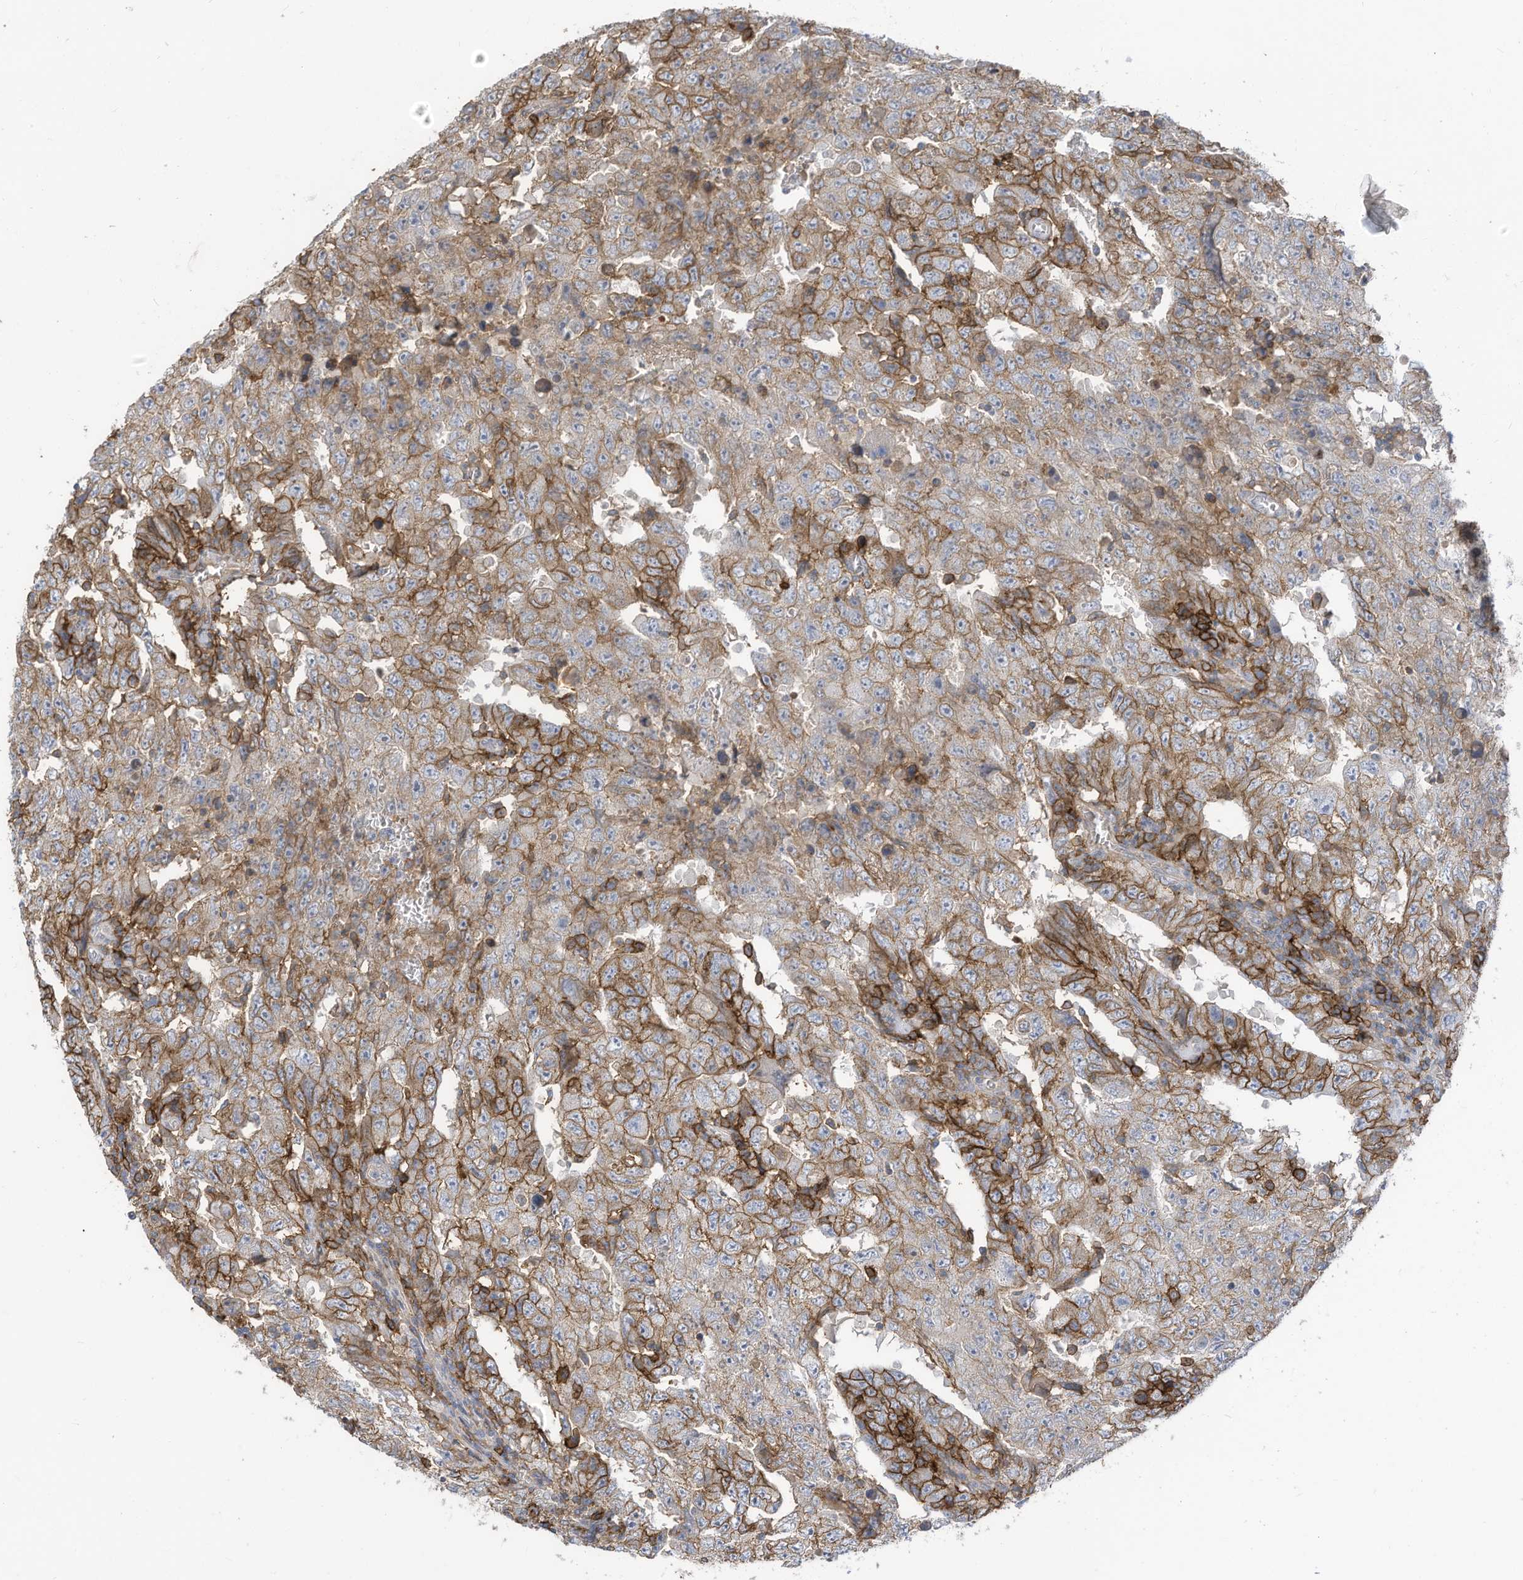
{"staining": {"intensity": "moderate", "quantity": ">75%", "location": "cytoplasmic/membranous"}, "tissue": "testis cancer", "cell_type": "Tumor cells", "image_type": "cancer", "snomed": [{"axis": "morphology", "description": "Carcinoma, Embryonal, NOS"}, {"axis": "topography", "description": "Testis"}], "caption": "DAB (3,3'-diaminobenzidine) immunohistochemical staining of human testis cancer (embryonal carcinoma) demonstrates moderate cytoplasmic/membranous protein expression in approximately >75% of tumor cells.", "gene": "SLC1A5", "patient": {"sex": "male", "age": 26}}